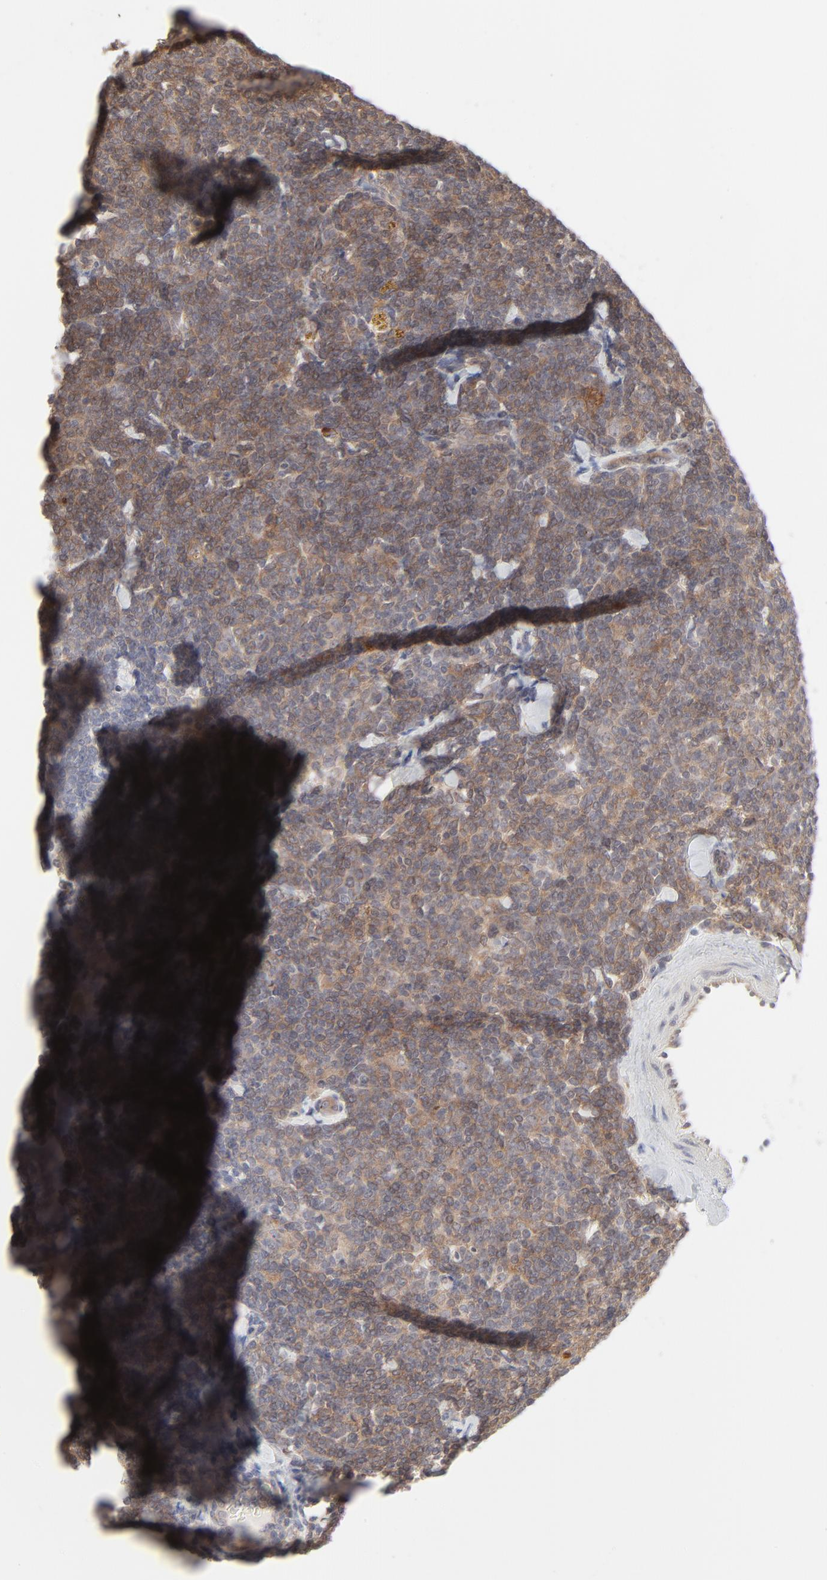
{"staining": {"intensity": "moderate", "quantity": ">75%", "location": "cytoplasmic/membranous"}, "tissue": "lymphoma", "cell_type": "Tumor cells", "image_type": "cancer", "snomed": [{"axis": "morphology", "description": "Malignant lymphoma, non-Hodgkin's type, Low grade"}, {"axis": "topography", "description": "Lymph node"}], "caption": "This micrograph reveals immunohistochemistry (IHC) staining of lymphoma, with medium moderate cytoplasmic/membranous positivity in approximately >75% of tumor cells.", "gene": "RAB5C", "patient": {"sex": "female", "age": 56}}